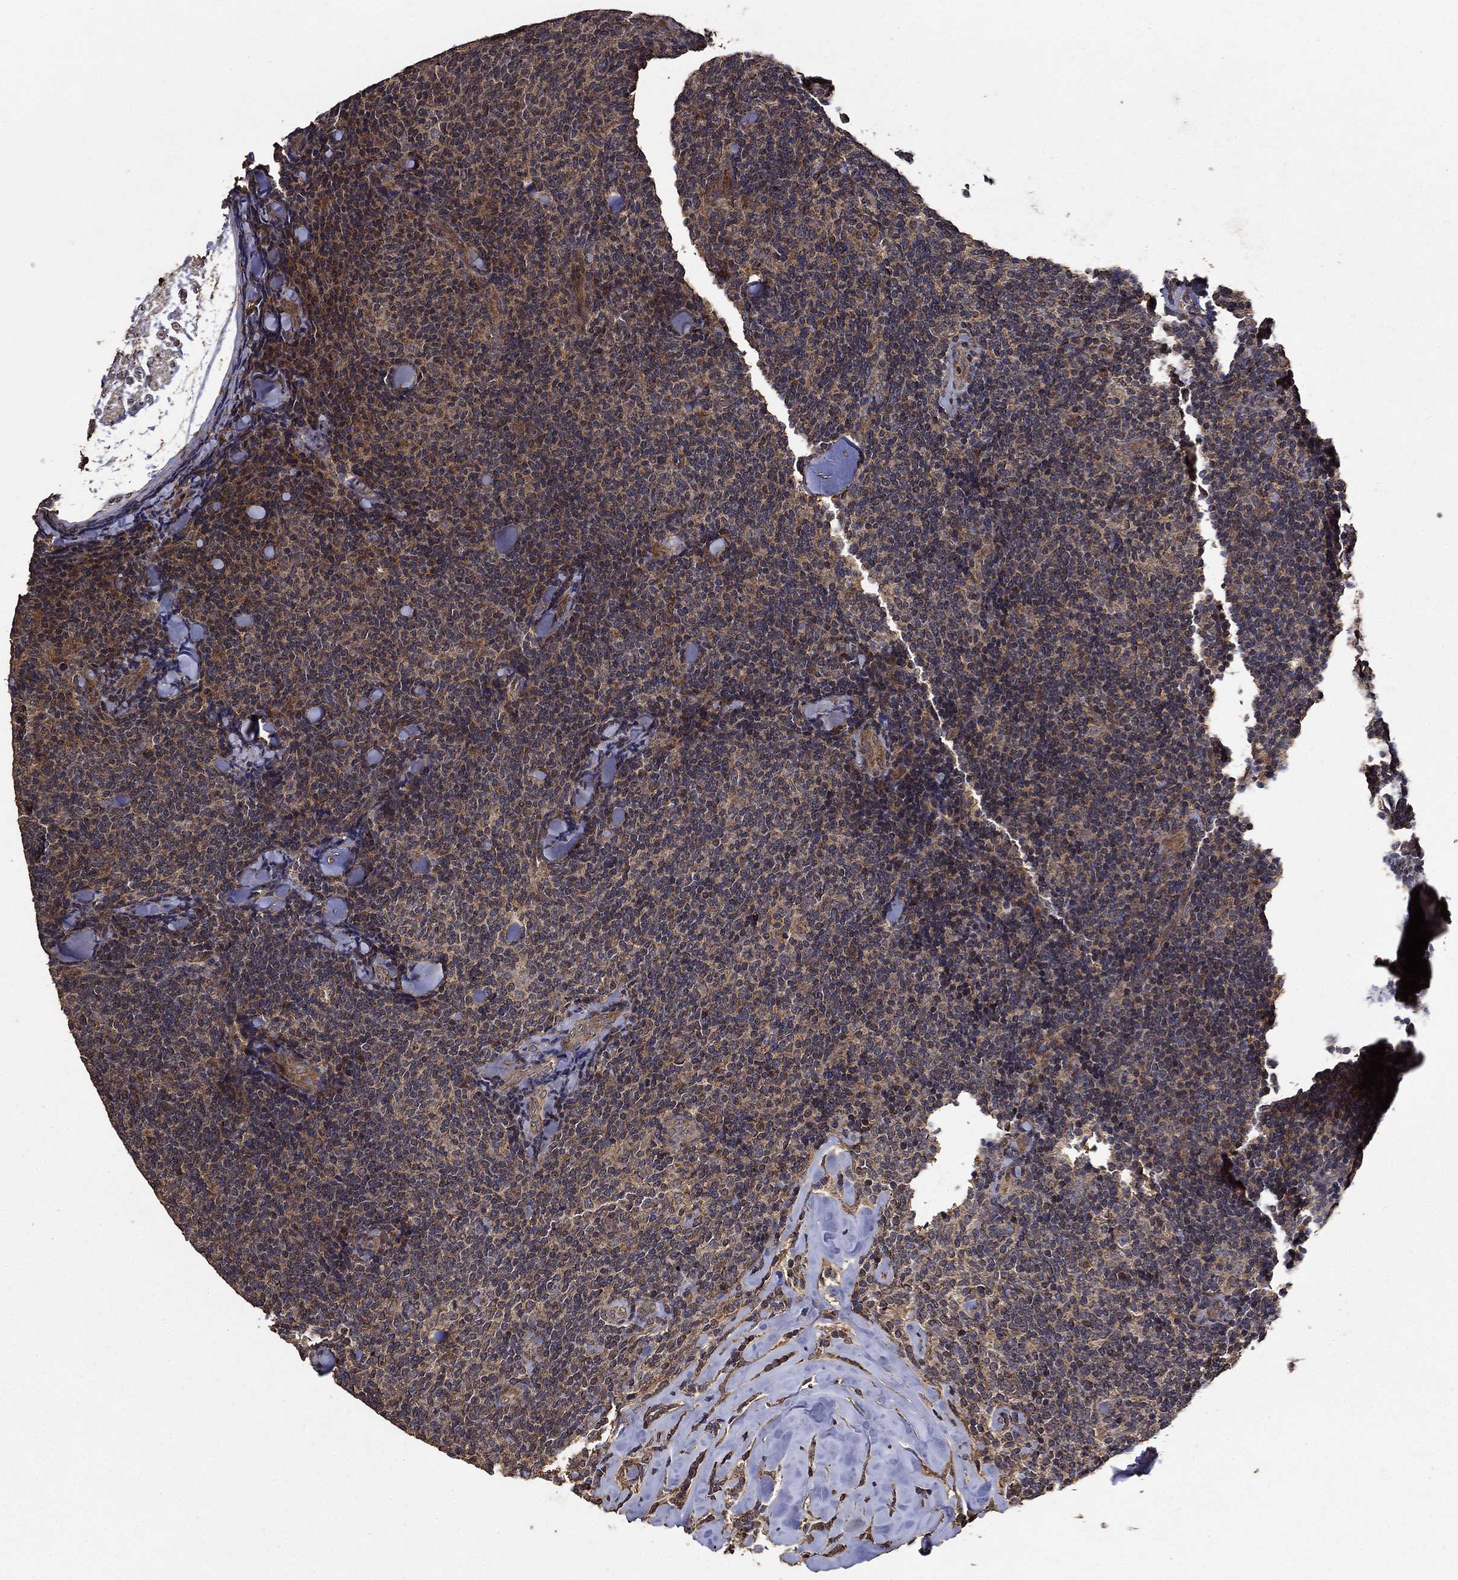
{"staining": {"intensity": "moderate", "quantity": "<25%", "location": "cytoplasmic/membranous"}, "tissue": "lymphoma", "cell_type": "Tumor cells", "image_type": "cancer", "snomed": [{"axis": "morphology", "description": "Malignant lymphoma, non-Hodgkin's type, Low grade"}, {"axis": "topography", "description": "Lymph node"}], "caption": "A low amount of moderate cytoplasmic/membranous staining is identified in about <25% of tumor cells in lymphoma tissue. (DAB (3,3'-diaminobenzidine) IHC with brightfield microscopy, high magnification).", "gene": "IFRD1", "patient": {"sex": "female", "age": 56}}